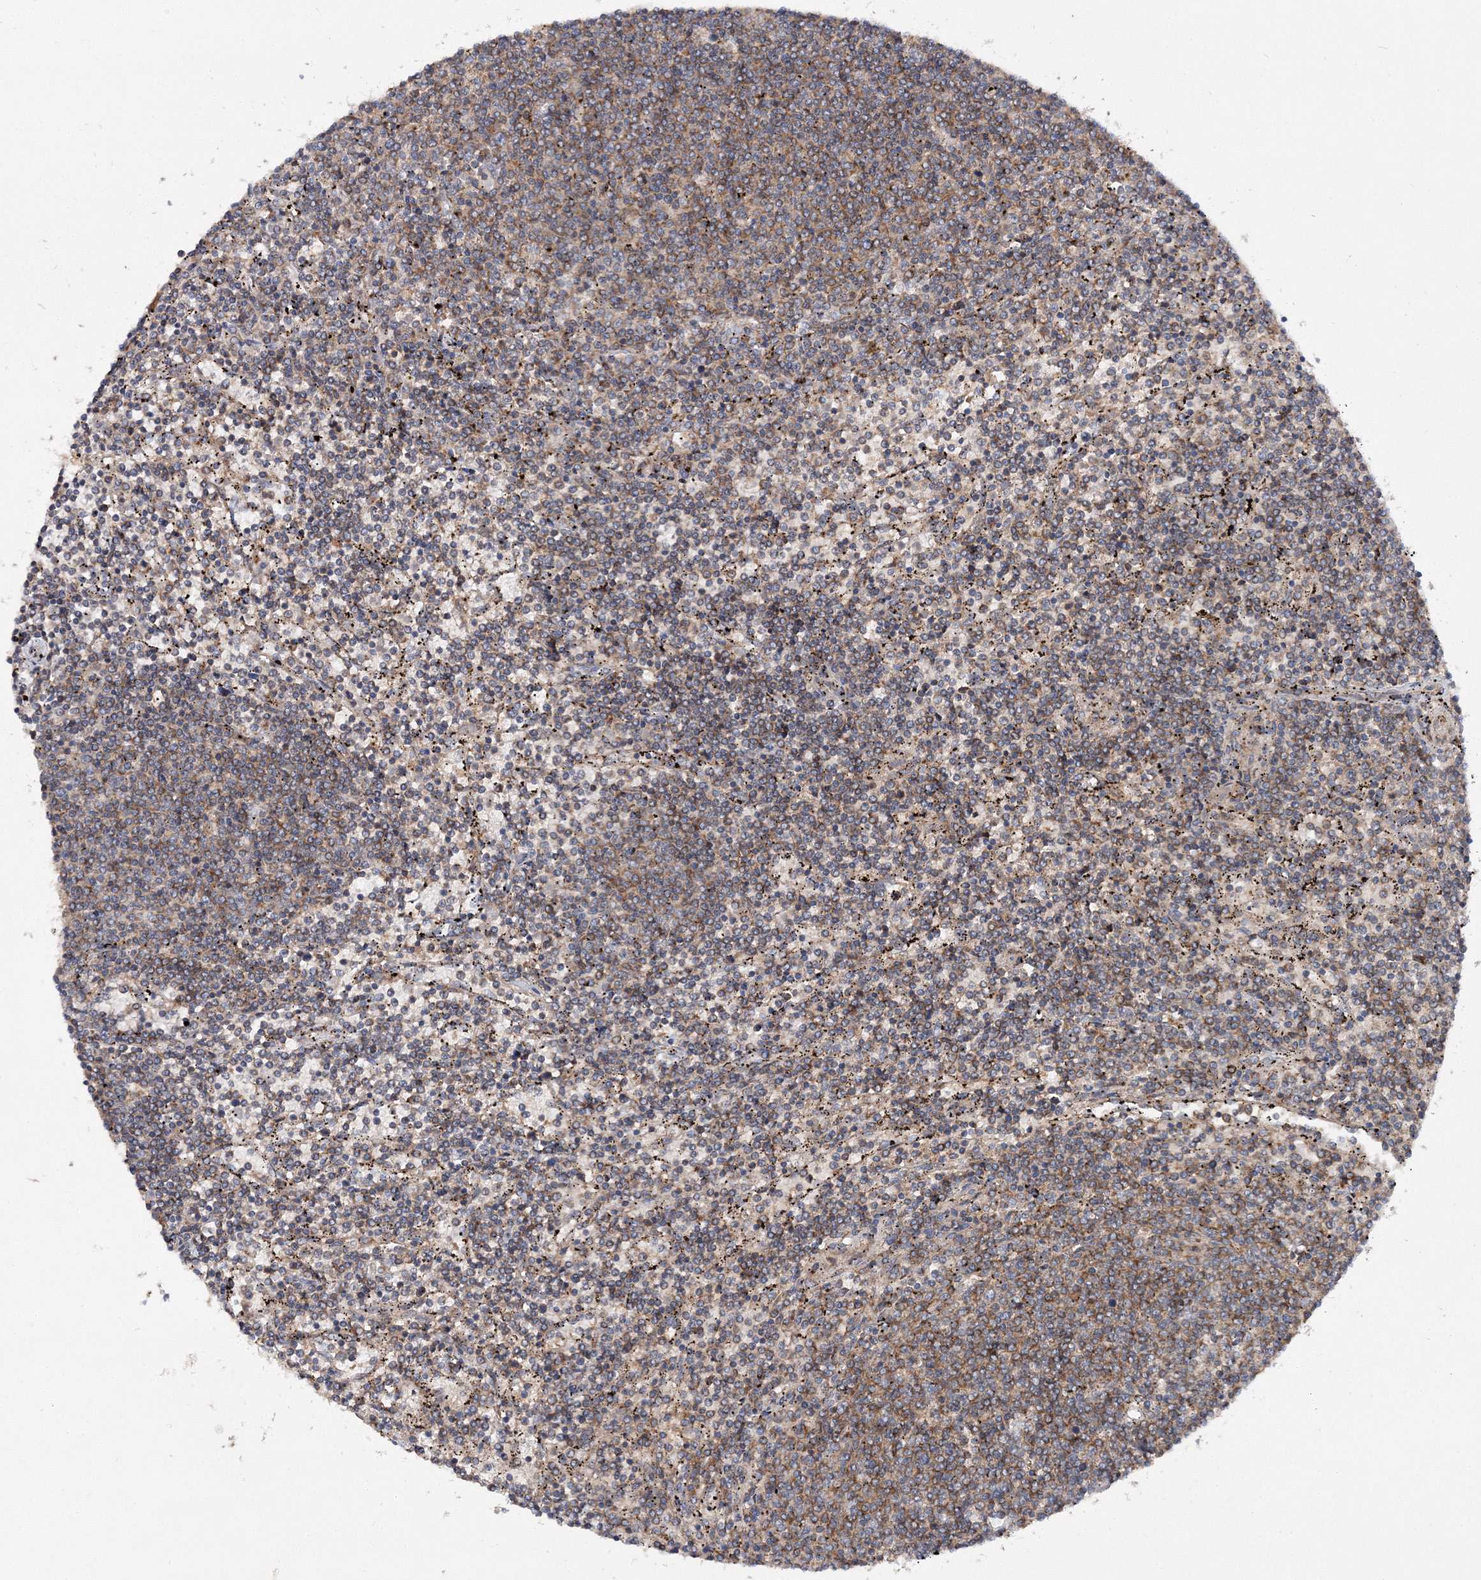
{"staining": {"intensity": "moderate", "quantity": "25%-75%", "location": "cytoplasmic/membranous"}, "tissue": "lymphoma", "cell_type": "Tumor cells", "image_type": "cancer", "snomed": [{"axis": "morphology", "description": "Malignant lymphoma, non-Hodgkin's type, Low grade"}, {"axis": "topography", "description": "Spleen"}], "caption": "Malignant lymphoma, non-Hodgkin's type (low-grade) stained with DAB immunohistochemistry (IHC) displays medium levels of moderate cytoplasmic/membranous expression in about 25%-75% of tumor cells. The staining is performed using DAB (3,3'-diaminobenzidine) brown chromogen to label protein expression. The nuclei are counter-stained blue using hematoxylin.", "gene": "DNAJC13", "patient": {"sex": "female", "age": 50}}